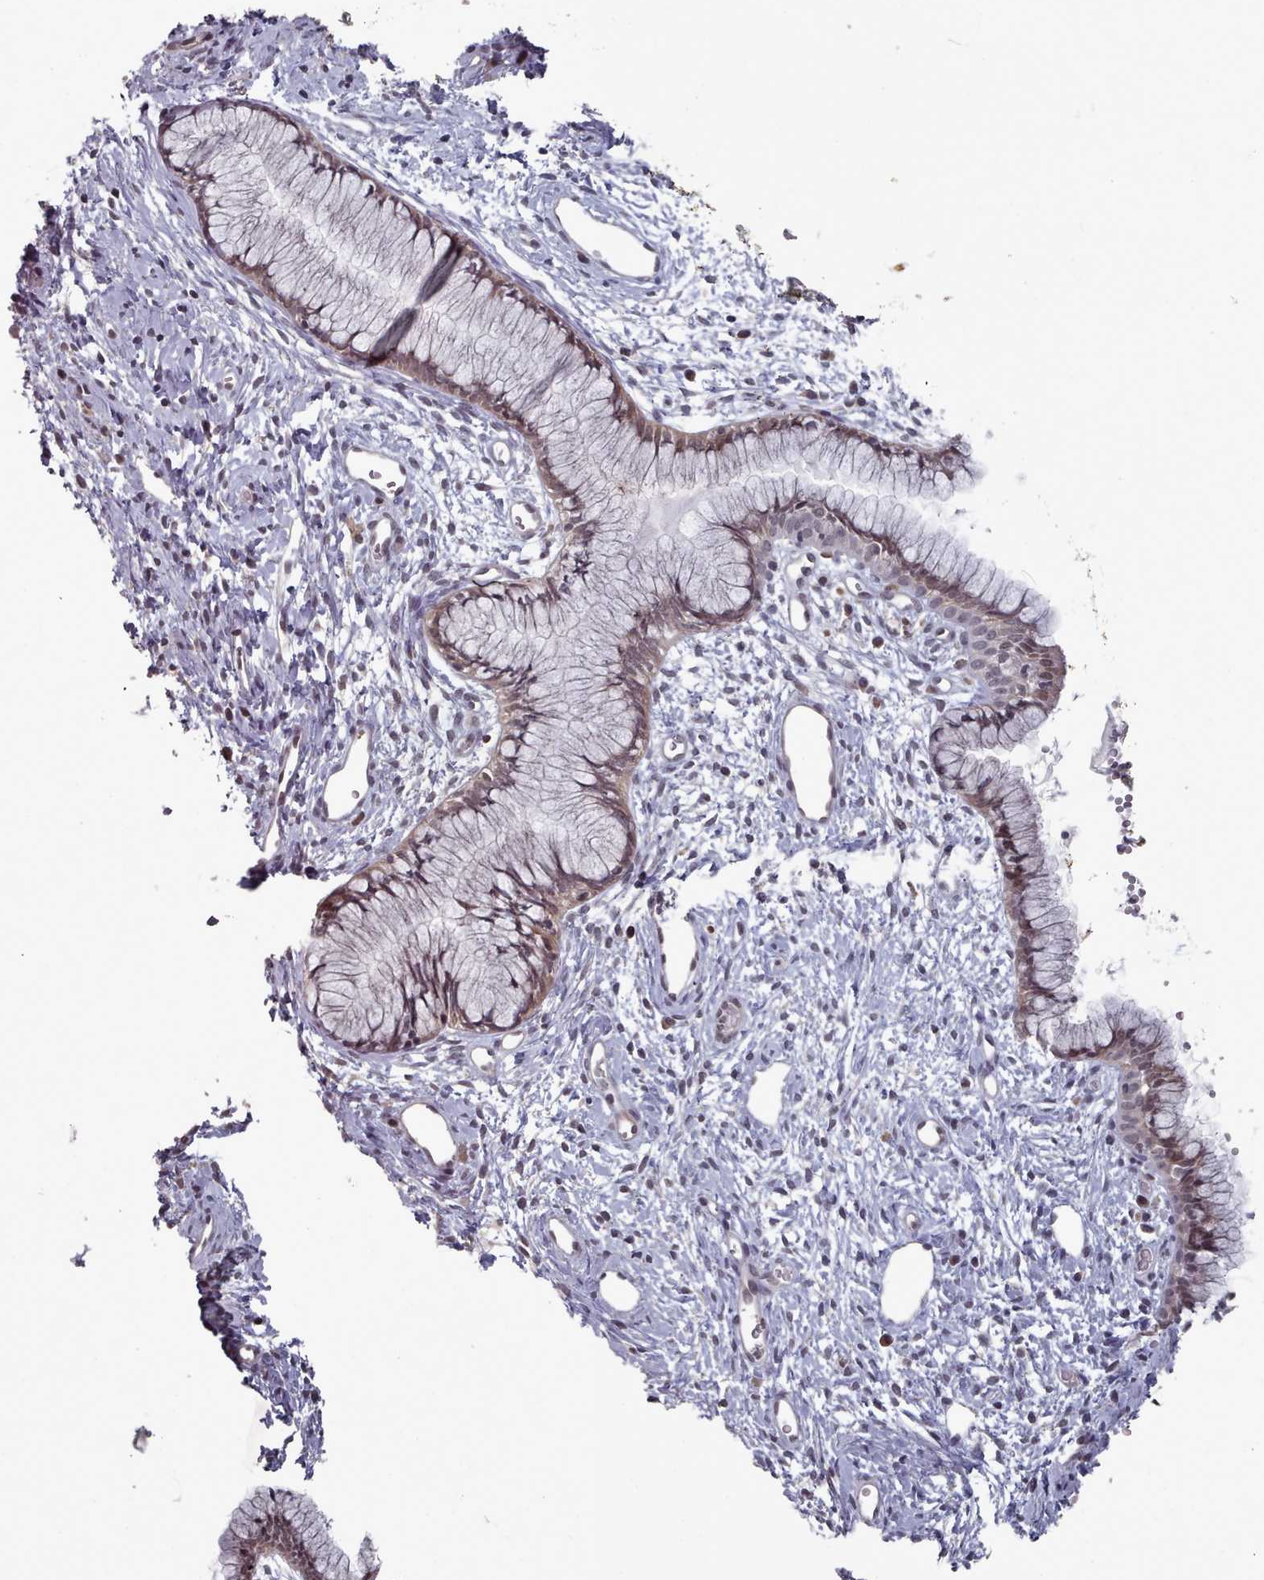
{"staining": {"intensity": "weak", "quantity": "25%-75%", "location": "cytoplasmic/membranous,nuclear"}, "tissue": "cervix", "cell_type": "Glandular cells", "image_type": "normal", "snomed": [{"axis": "morphology", "description": "Normal tissue, NOS"}, {"axis": "topography", "description": "Cervix"}], "caption": "Immunohistochemical staining of benign cervix shows 25%-75% levels of weak cytoplasmic/membranous,nuclear protein expression in about 25%-75% of glandular cells. (brown staining indicates protein expression, while blue staining denotes nuclei).", "gene": "HYAL3", "patient": {"sex": "female", "age": 42}}